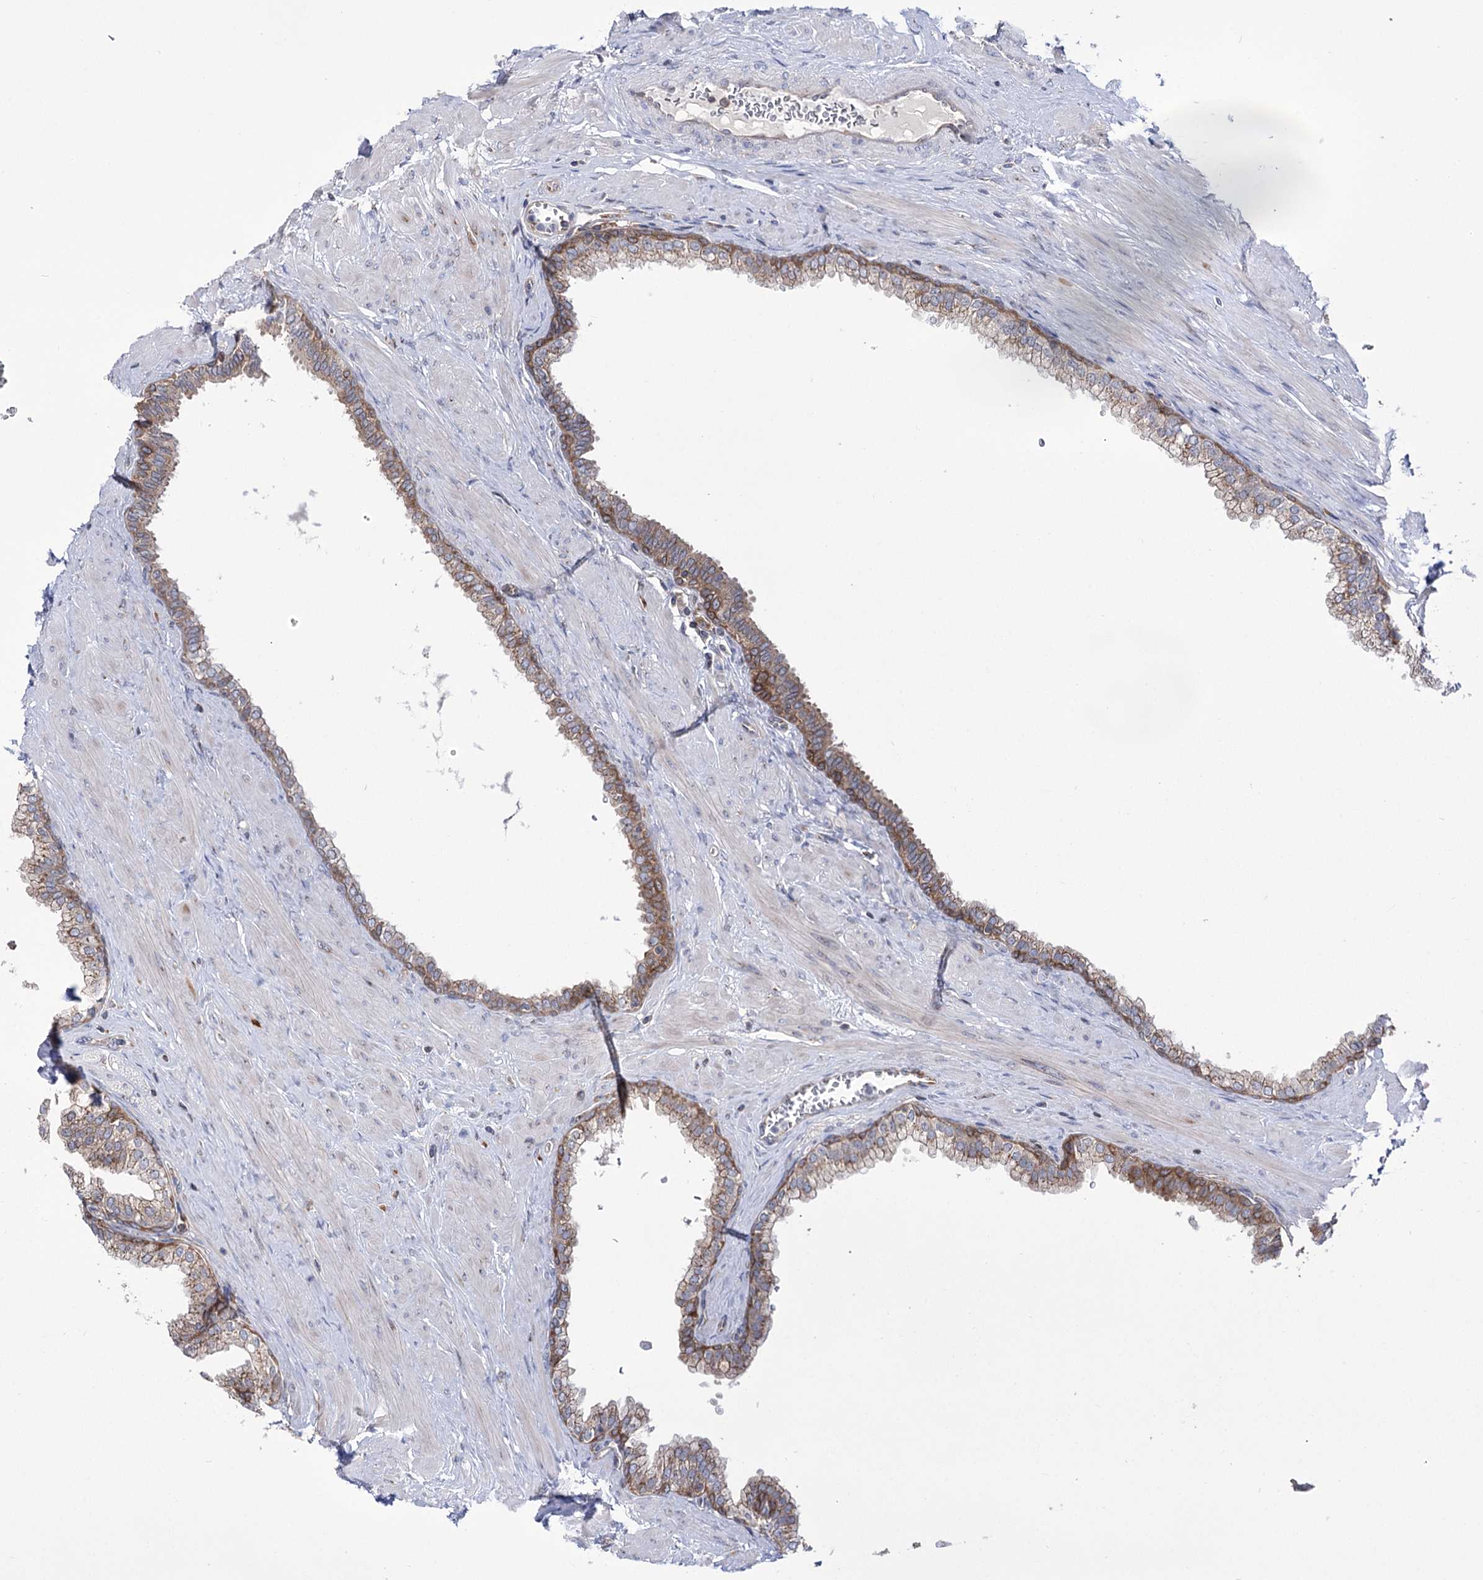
{"staining": {"intensity": "moderate", "quantity": "25%-75%", "location": "cytoplasmic/membranous"}, "tissue": "prostate", "cell_type": "Glandular cells", "image_type": "normal", "snomed": [{"axis": "morphology", "description": "Normal tissue, NOS"}, {"axis": "morphology", "description": "Urothelial carcinoma, Low grade"}, {"axis": "topography", "description": "Urinary bladder"}, {"axis": "topography", "description": "Prostate"}], "caption": "The image shows immunohistochemical staining of normal prostate. There is moderate cytoplasmic/membranous staining is seen in approximately 25%-75% of glandular cells.", "gene": "ZNF622", "patient": {"sex": "male", "age": 60}}